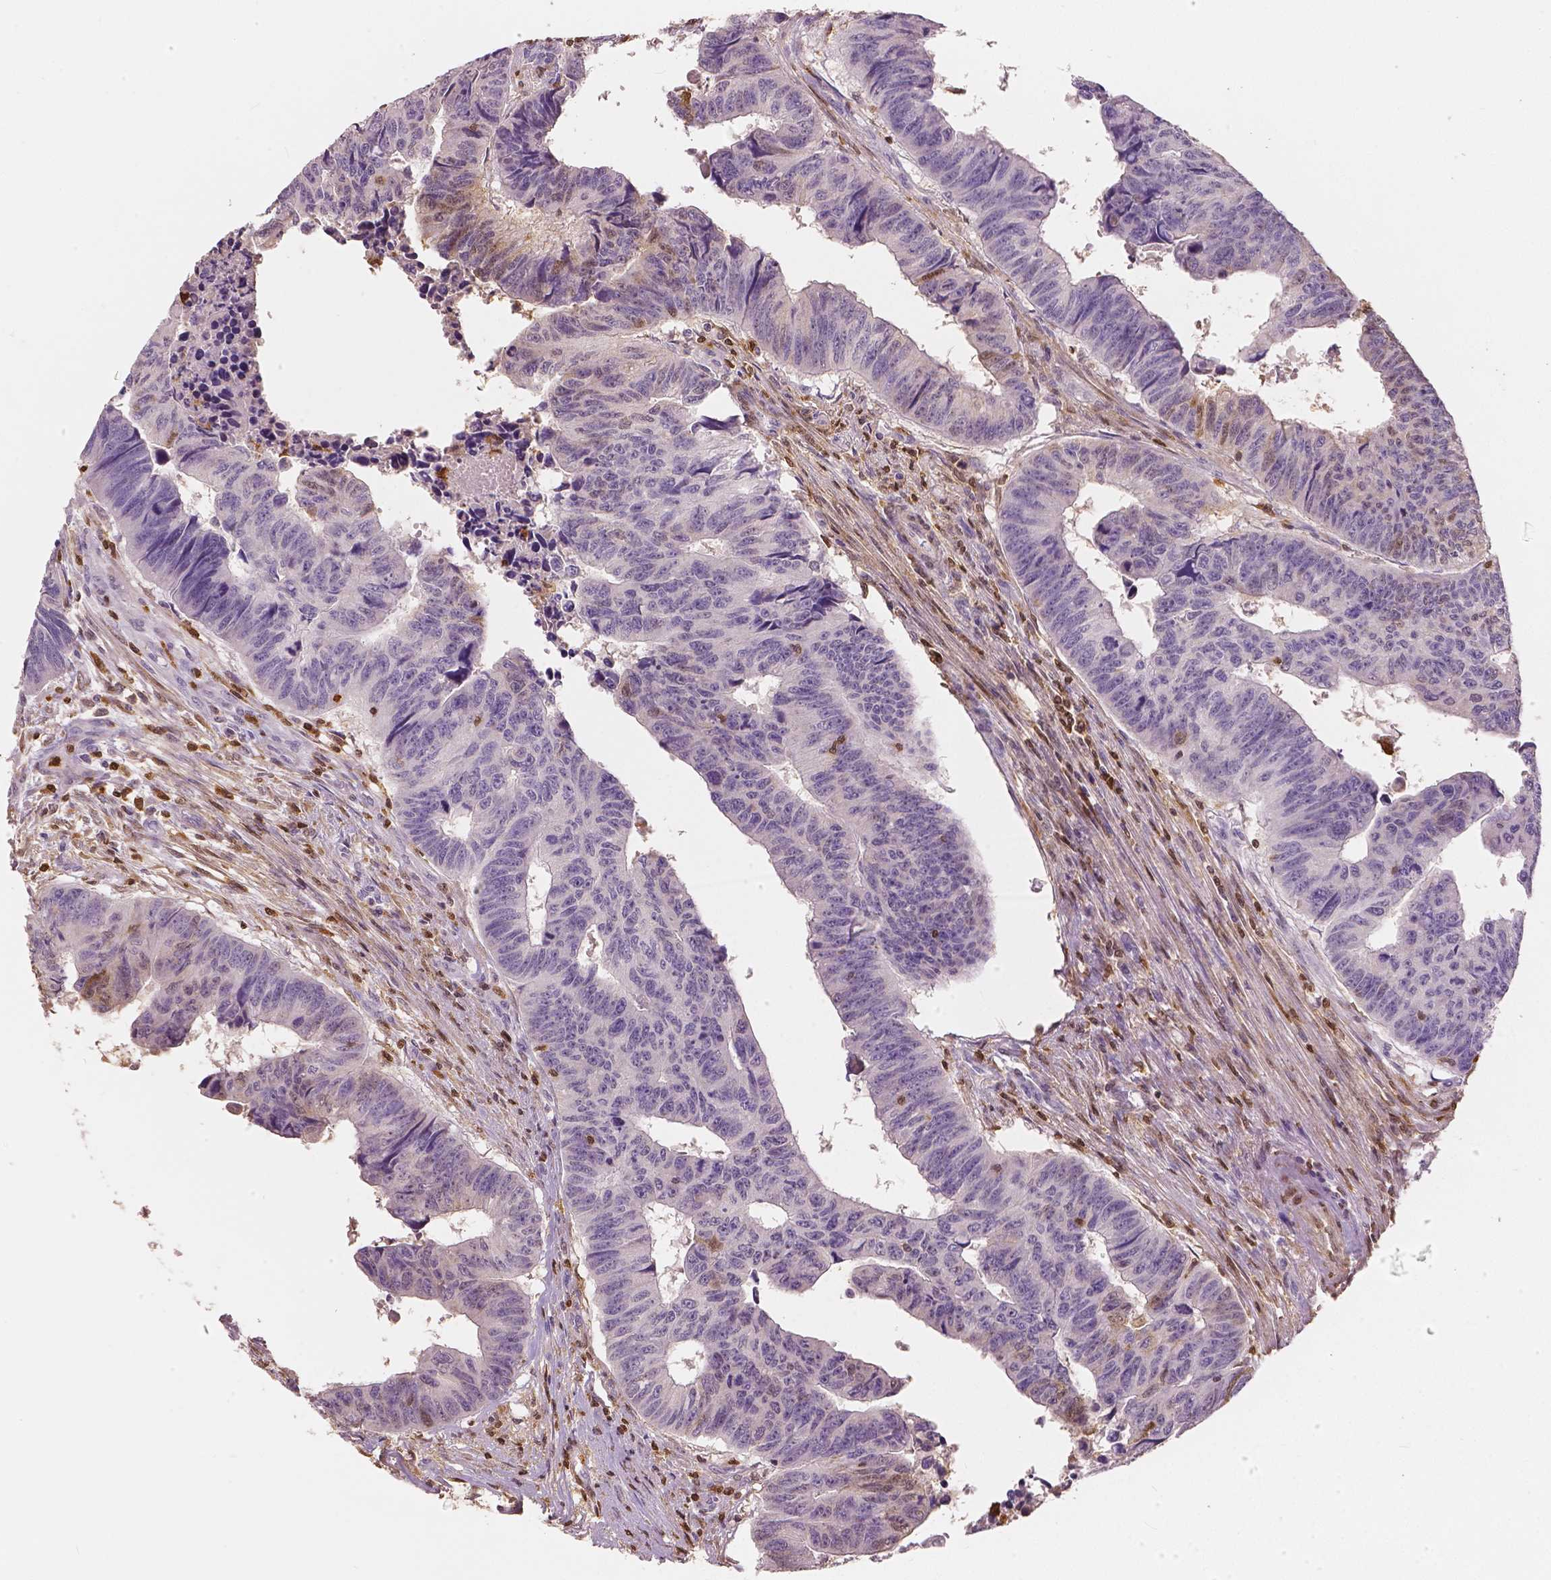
{"staining": {"intensity": "negative", "quantity": "none", "location": "none"}, "tissue": "colorectal cancer", "cell_type": "Tumor cells", "image_type": "cancer", "snomed": [{"axis": "morphology", "description": "Adenocarcinoma, NOS"}, {"axis": "topography", "description": "Rectum"}], "caption": "Colorectal cancer (adenocarcinoma) was stained to show a protein in brown. There is no significant positivity in tumor cells.", "gene": "S100A4", "patient": {"sex": "female", "age": 85}}